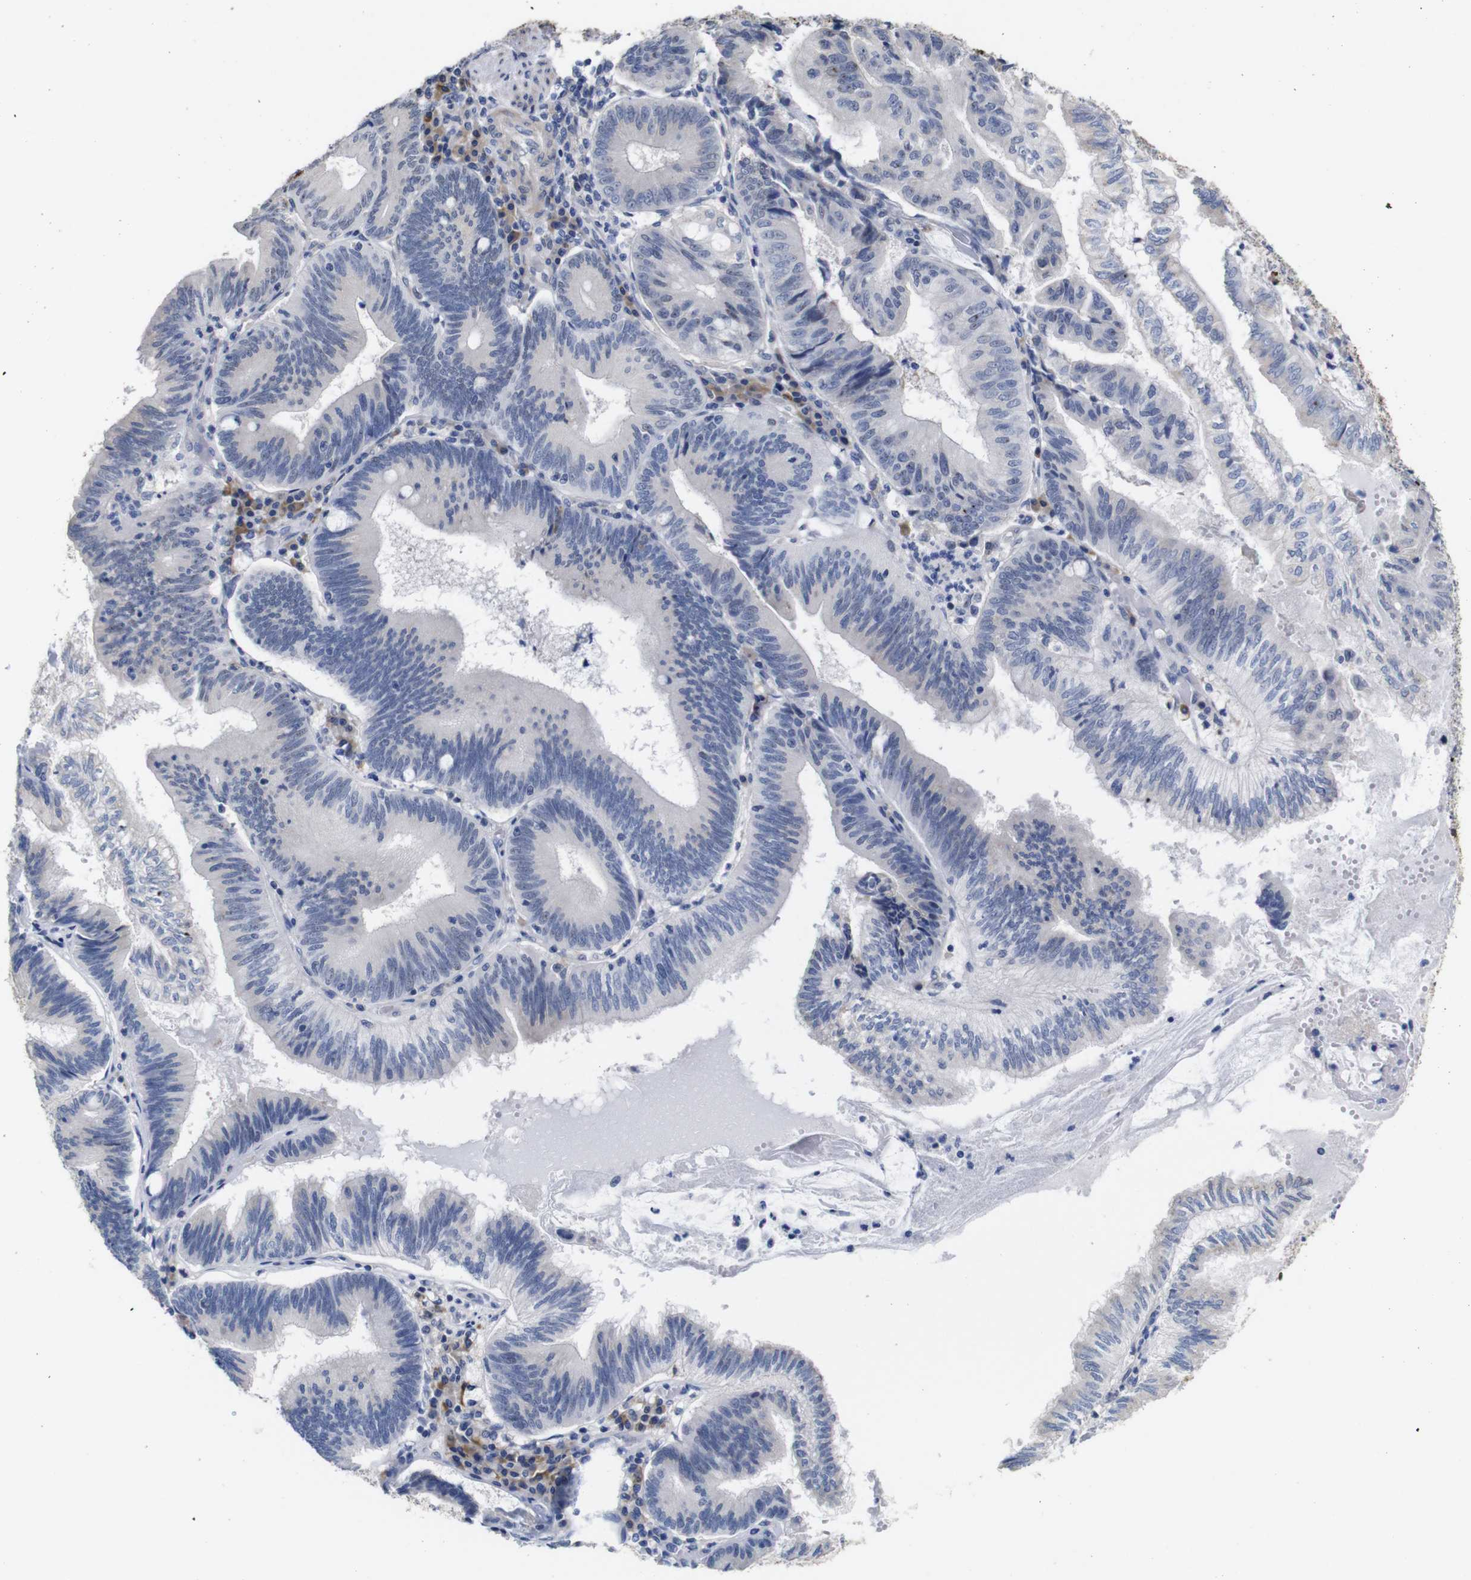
{"staining": {"intensity": "weak", "quantity": "<25%", "location": "cytoplasmic/membranous"}, "tissue": "pancreatic cancer", "cell_type": "Tumor cells", "image_type": "cancer", "snomed": [{"axis": "morphology", "description": "Adenocarcinoma, NOS"}, {"axis": "topography", "description": "Pancreas"}], "caption": "Tumor cells show no significant protein expression in adenocarcinoma (pancreatic).", "gene": "TCEAL9", "patient": {"sex": "male", "age": 82}}